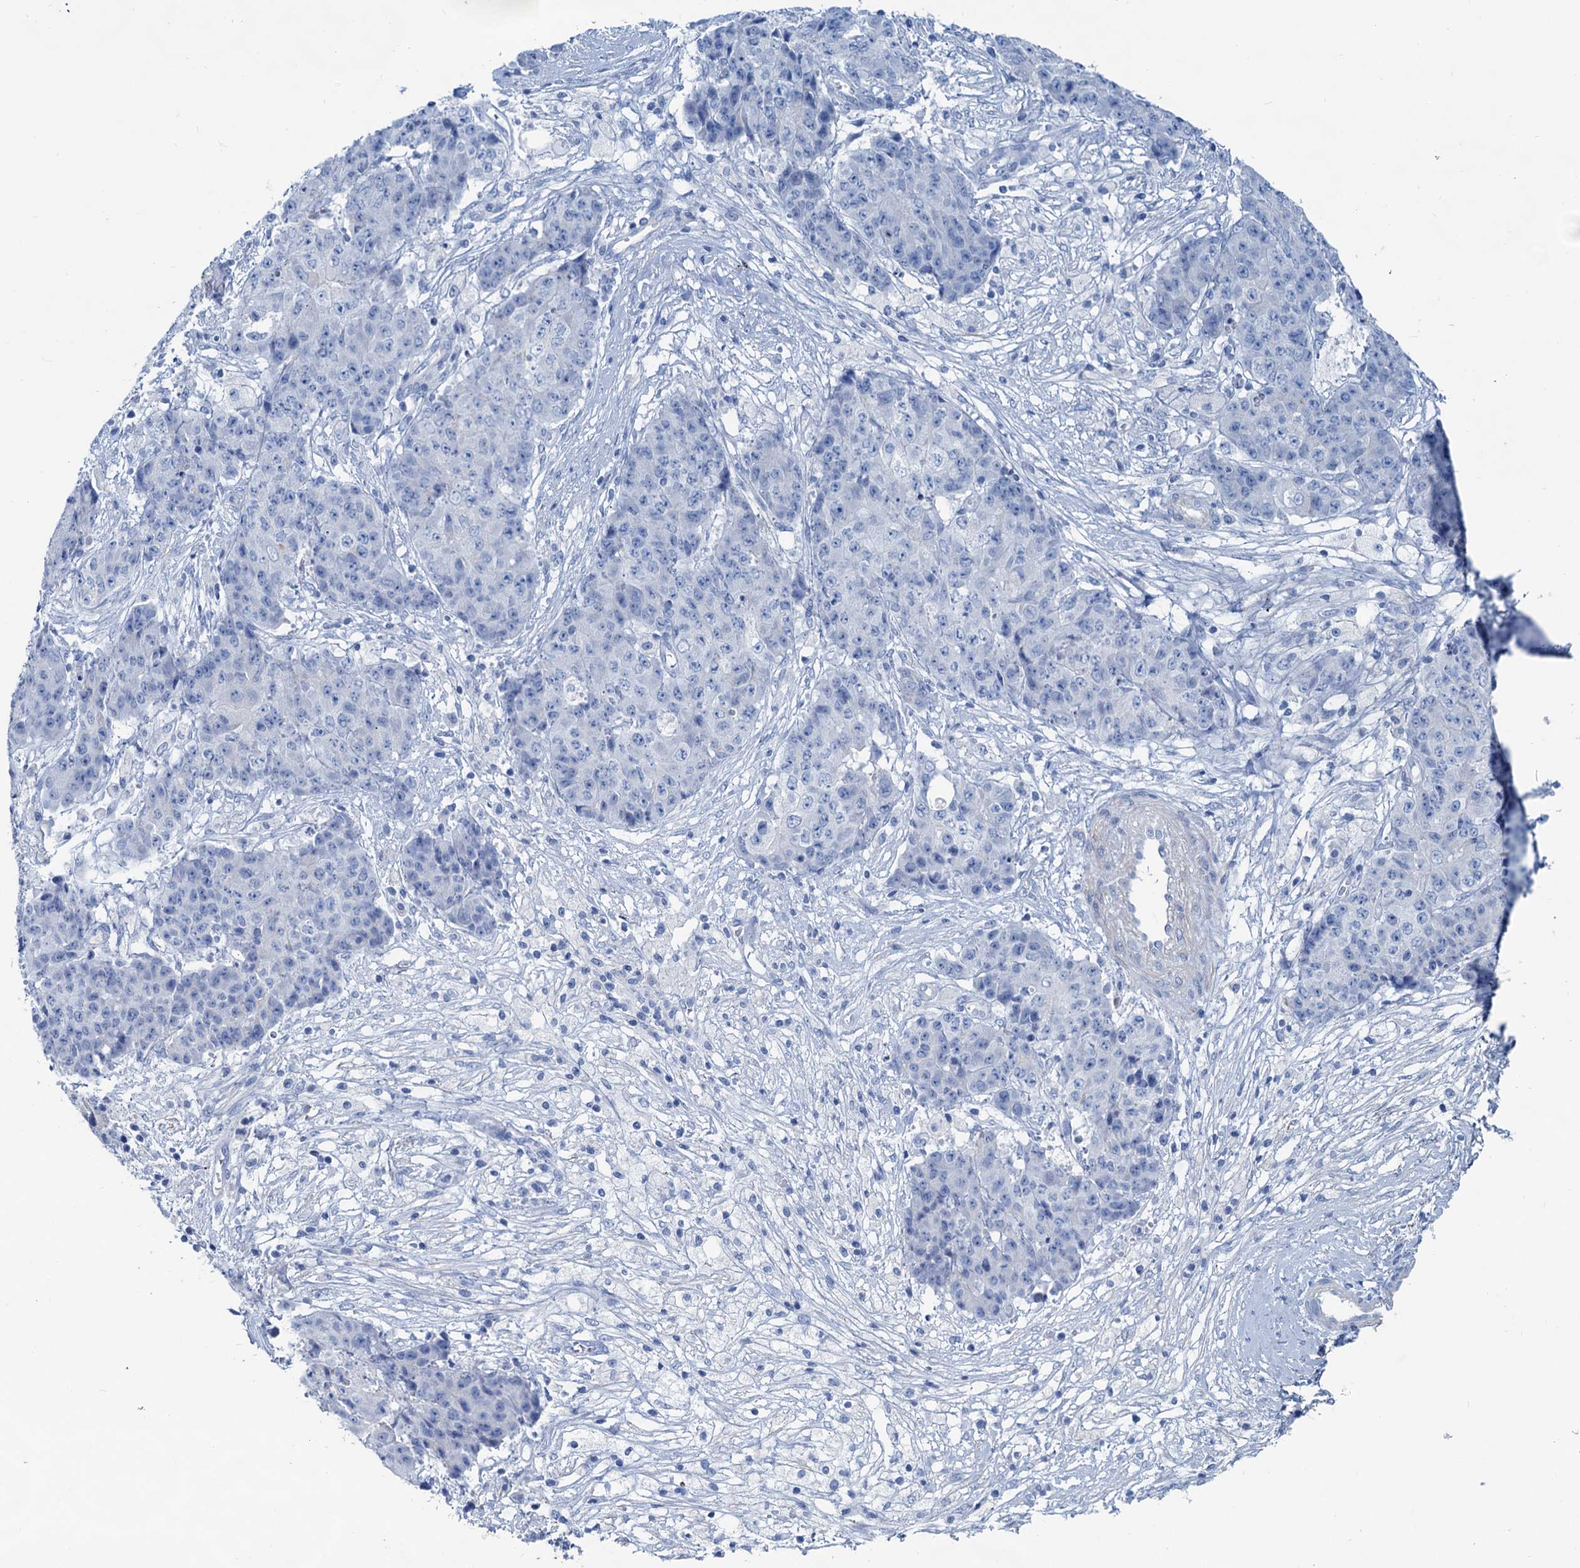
{"staining": {"intensity": "negative", "quantity": "none", "location": "none"}, "tissue": "ovarian cancer", "cell_type": "Tumor cells", "image_type": "cancer", "snomed": [{"axis": "morphology", "description": "Carcinoma, endometroid"}, {"axis": "topography", "description": "Ovary"}], "caption": "There is no significant positivity in tumor cells of ovarian cancer.", "gene": "SLC1A3", "patient": {"sex": "female", "age": 42}}